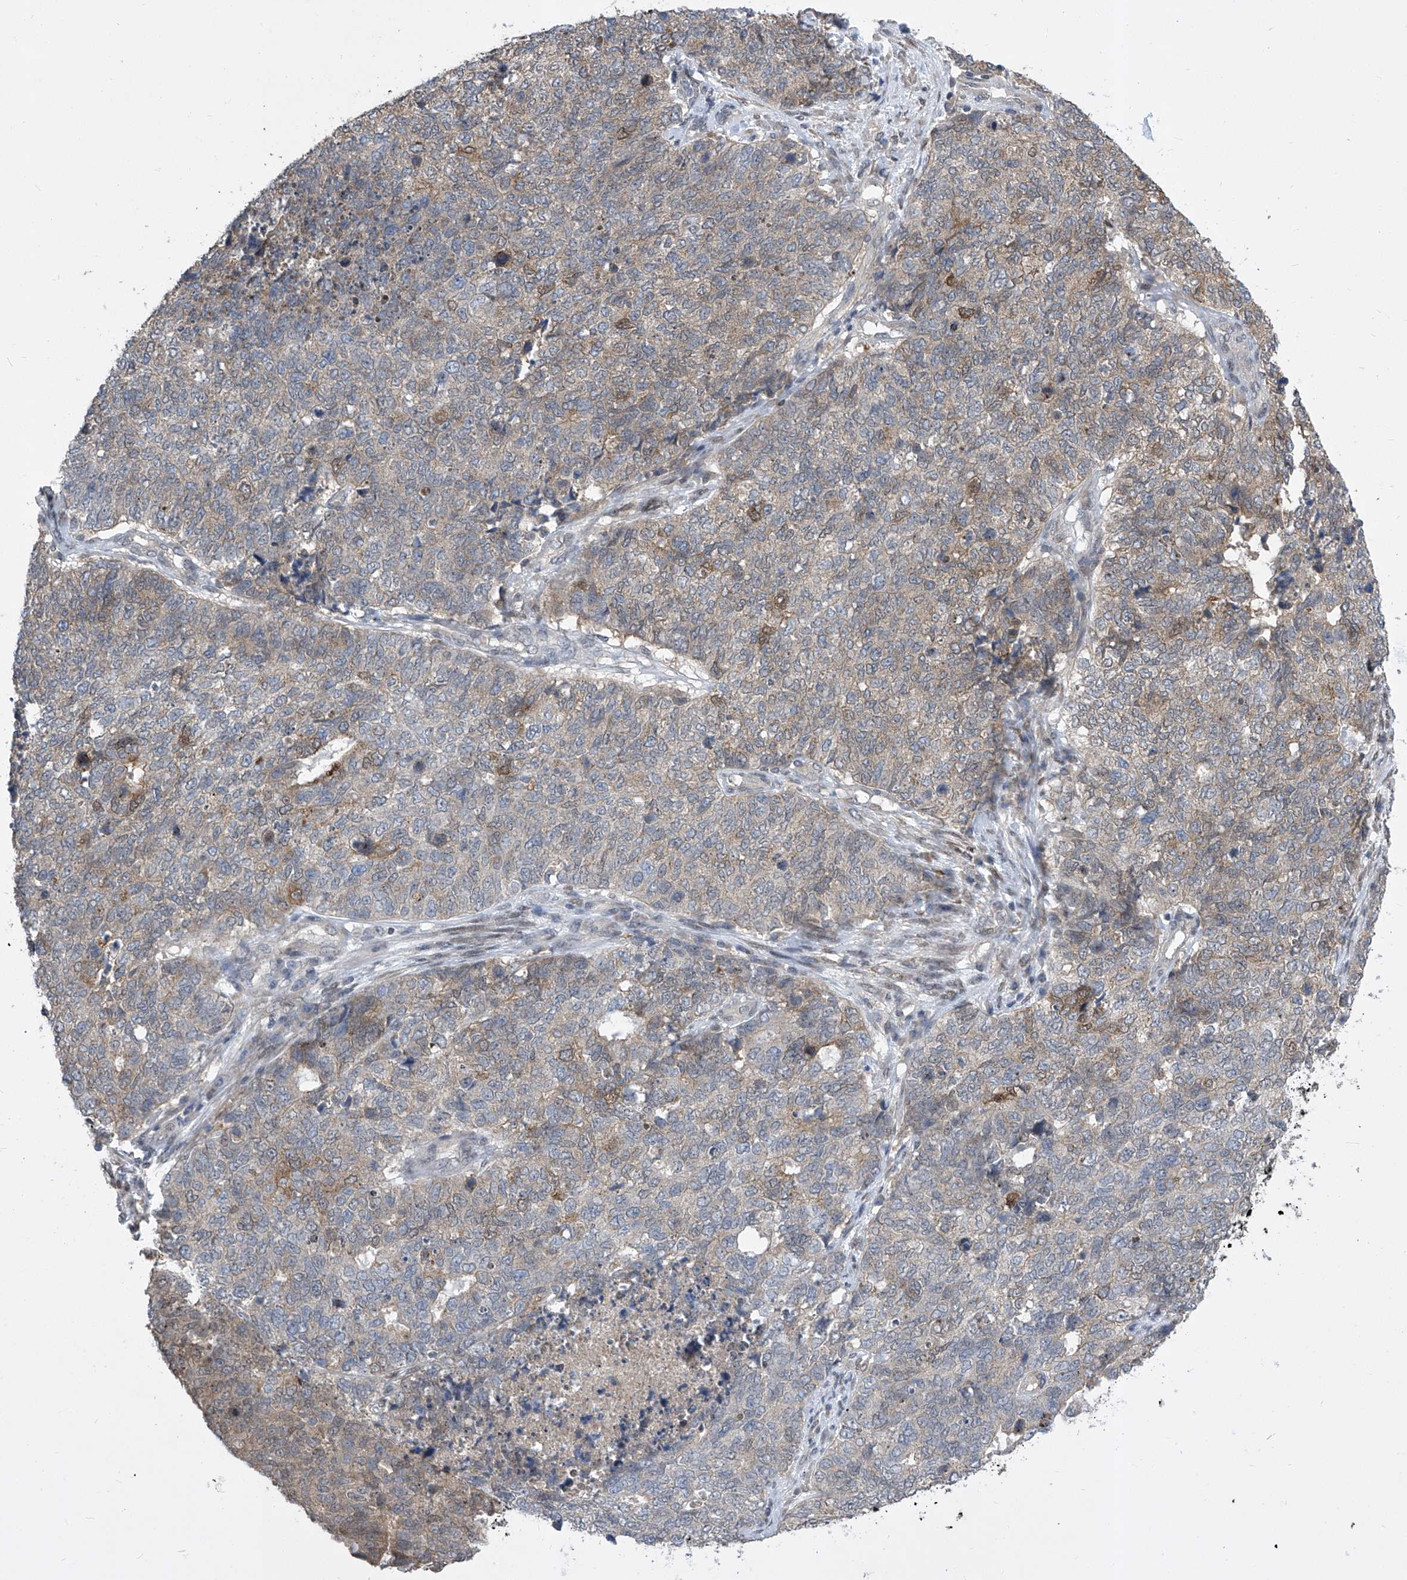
{"staining": {"intensity": "moderate", "quantity": "<25%", "location": "cytoplasmic/membranous"}, "tissue": "cervical cancer", "cell_type": "Tumor cells", "image_type": "cancer", "snomed": [{"axis": "morphology", "description": "Squamous cell carcinoma, NOS"}, {"axis": "topography", "description": "Cervix"}], "caption": "A low amount of moderate cytoplasmic/membranous staining is appreciated in approximately <25% of tumor cells in cervical cancer tissue.", "gene": "CETN2", "patient": {"sex": "female", "age": 63}}